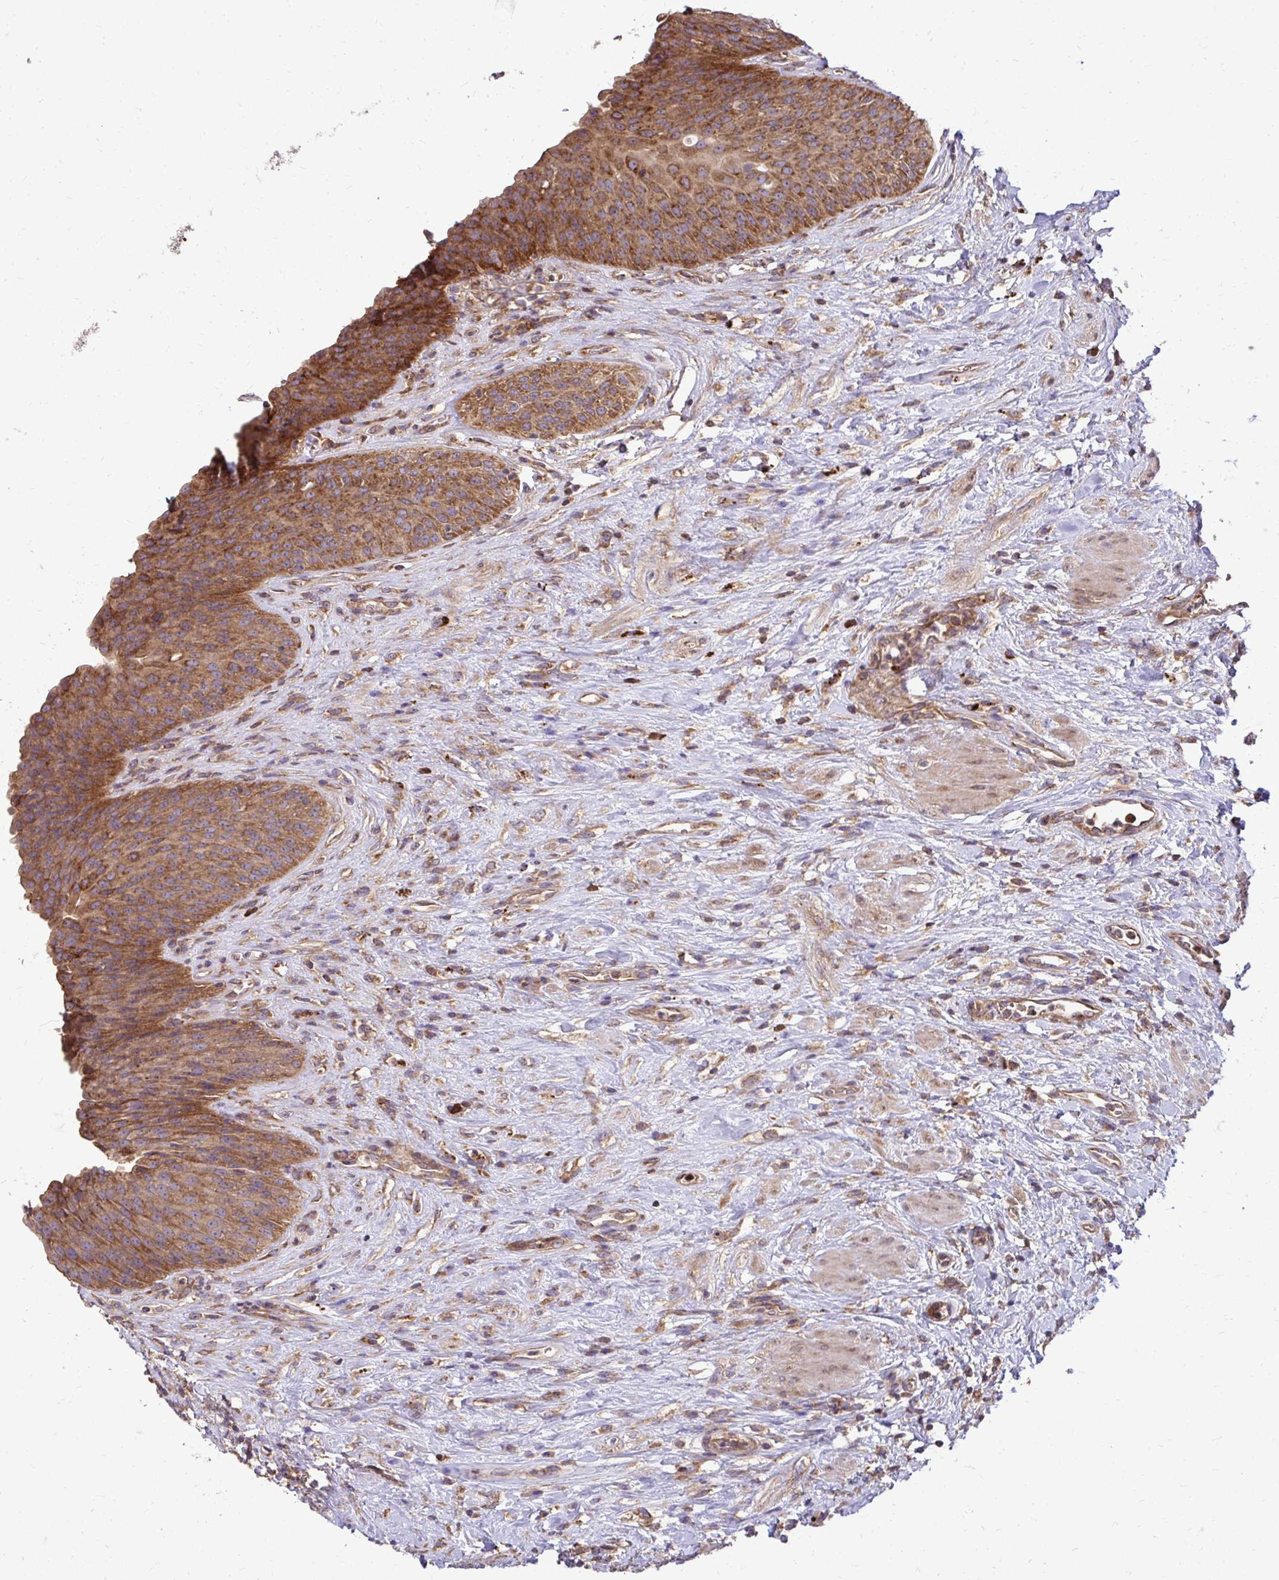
{"staining": {"intensity": "moderate", "quantity": ">75%", "location": "cytoplasmic/membranous"}, "tissue": "urinary bladder", "cell_type": "Urothelial cells", "image_type": "normal", "snomed": [{"axis": "morphology", "description": "Normal tissue, NOS"}, {"axis": "topography", "description": "Urinary bladder"}], "caption": "IHC (DAB) staining of unremarkable urinary bladder shows moderate cytoplasmic/membranous protein expression in approximately >75% of urothelial cells.", "gene": "FMR1", "patient": {"sex": "female", "age": 56}}